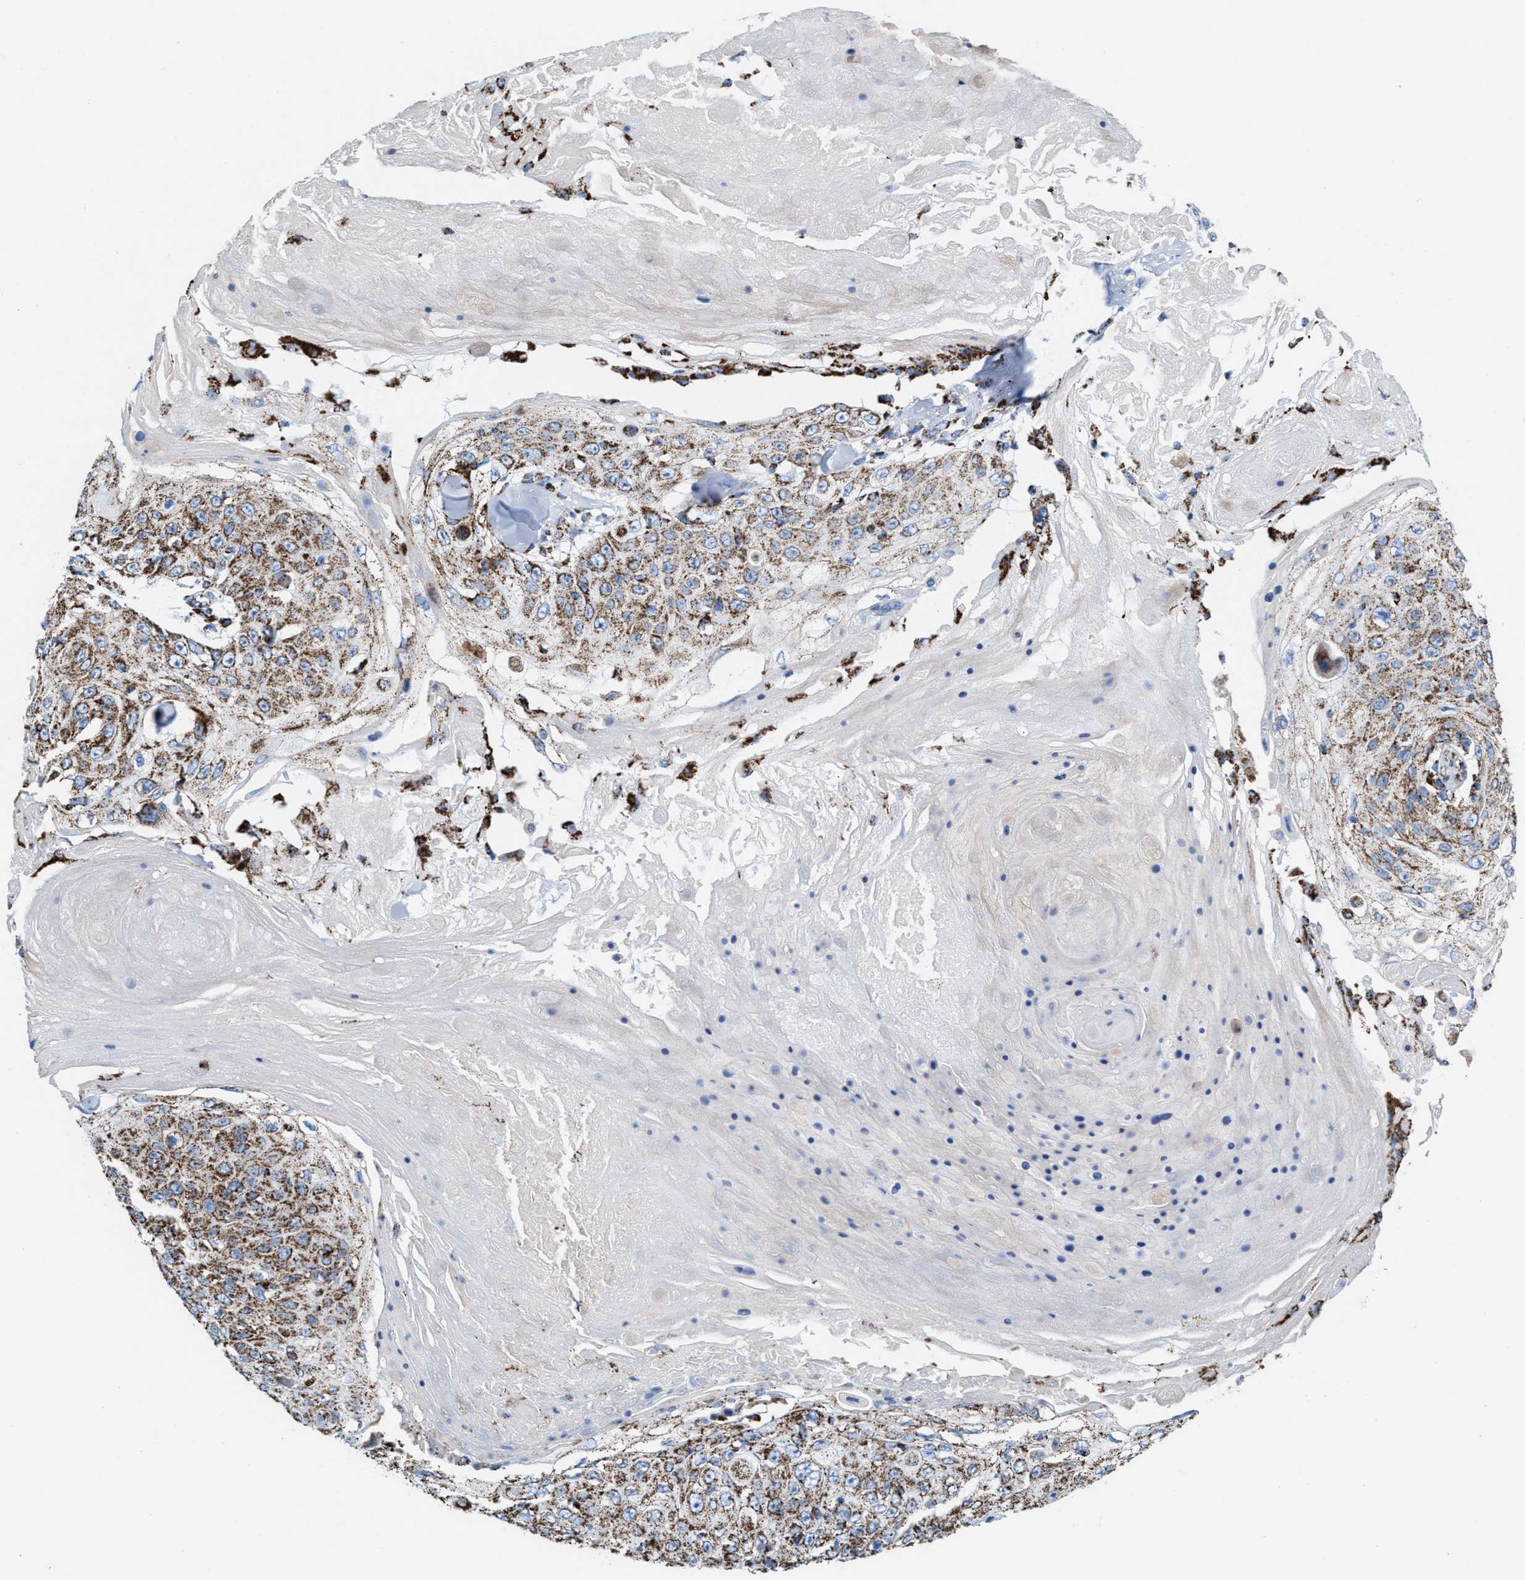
{"staining": {"intensity": "moderate", "quantity": ">75%", "location": "cytoplasmic/membranous"}, "tissue": "skin cancer", "cell_type": "Tumor cells", "image_type": "cancer", "snomed": [{"axis": "morphology", "description": "Squamous cell carcinoma, NOS"}, {"axis": "topography", "description": "Skin"}], "caption": "Brown immunohistochemical staining in human skin squamous cell carcinoma displays moderate cytoplasmic/membranous staining in about >75% of tumor cells.", "gene": "ECHS1", "patient": {"sex": "male", "age": 86}}